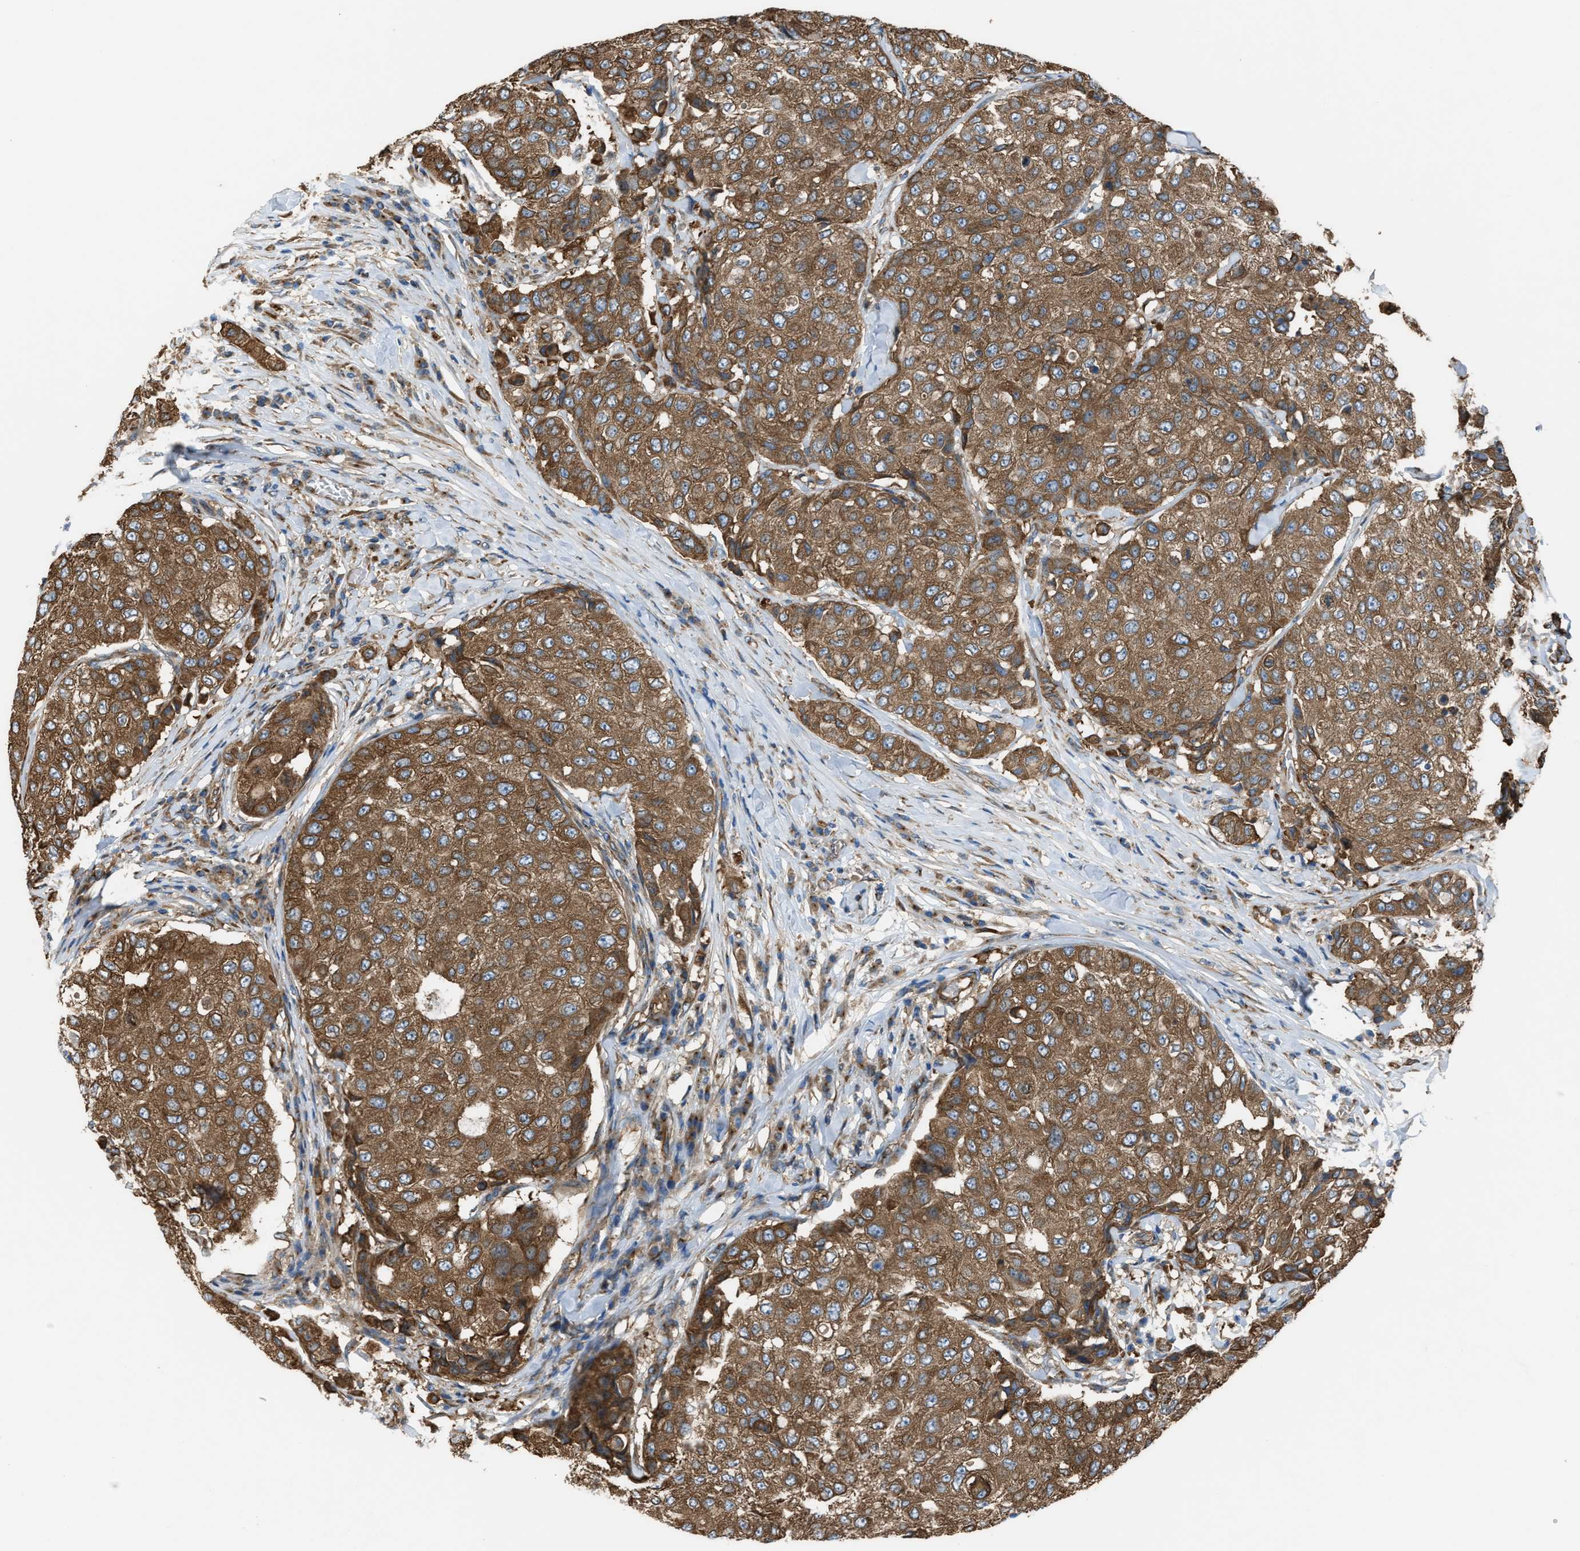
{"staining": {"intensity": "moderate", "quantity": ">75%", "location": "cytoplasmic/membranous"}, "tissue": "breast cancer", "cell_type": "Tumor cells", "image_type": "cancer", "snomed": [{"axis": "morphology", "description": "Duct carcinoma"}, {"axis": "topography", "description": "Breast"}], "caption": "Protein expression analysis of human breast cancer reveals moderate cytoplasmic/membranous staining in approximately >75% of tumor cells. The protein is shown in brown color, while the nuclei are stained blue.", "gene": "TRPC1", "patient": {"sex": "female", "age": 27}}